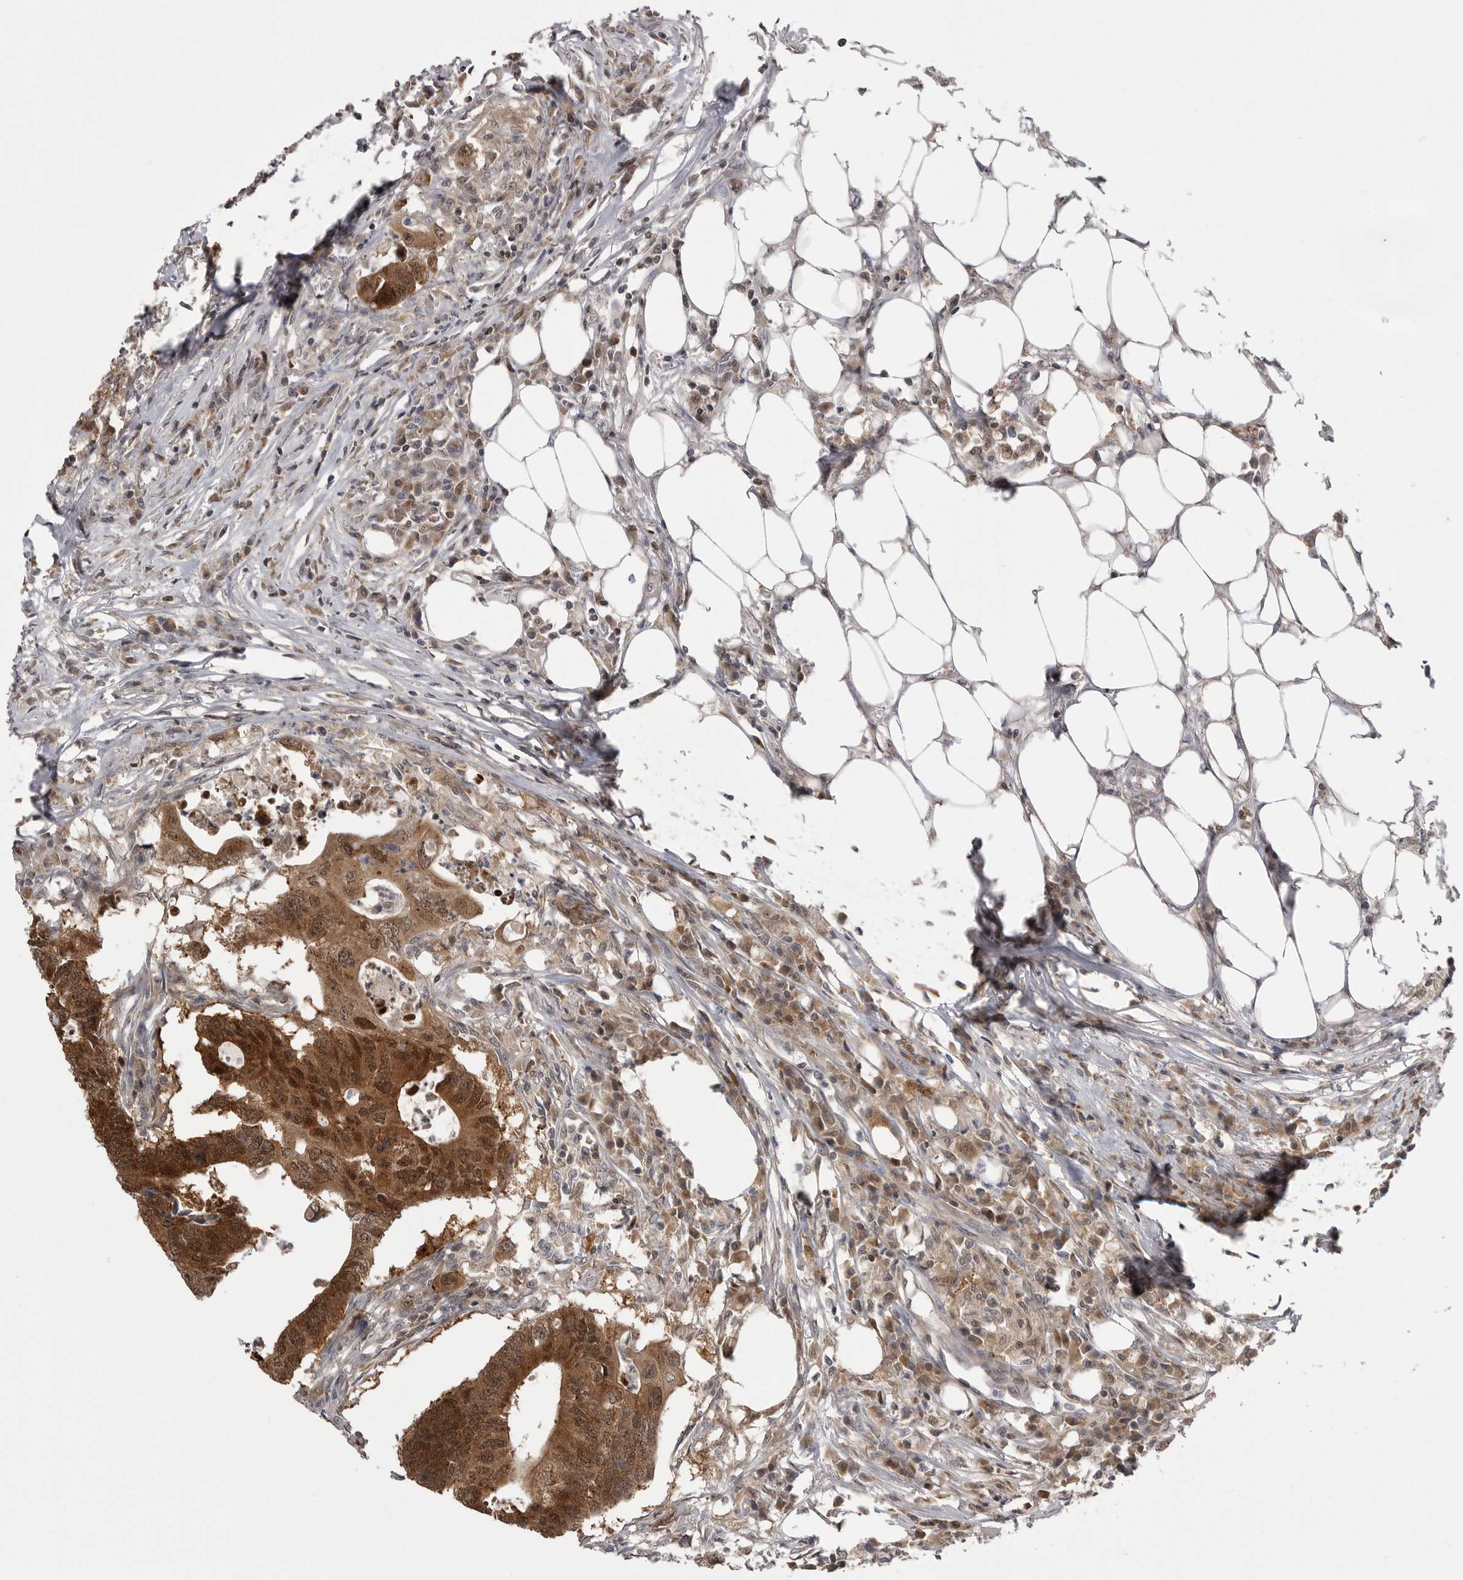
{"staining": {"intensity": "moderate", "quantity": ">75%", "location": "cytoplasmic/membranous,nuclear"}, "tissue": "colorectal cancer", "cell_type": "Tumor cells", "image_type": "cancer", "snomed": [{"axis": "morphology", "description": "Adenocarcinoma, NOS"}, {"axis": "topography", "description": "Colon"}], "caption": "Immunohistochemistry photomicrograph of human colorectal adenocarcinoma stained for a protein (brown), which exhibits medium levels of moderate cytoplasmic/membranous and nuclear expression in approximately >75% of tumor cells.", "gene": "MAPK13", "patient": {"sex": "male", "age": 71}}